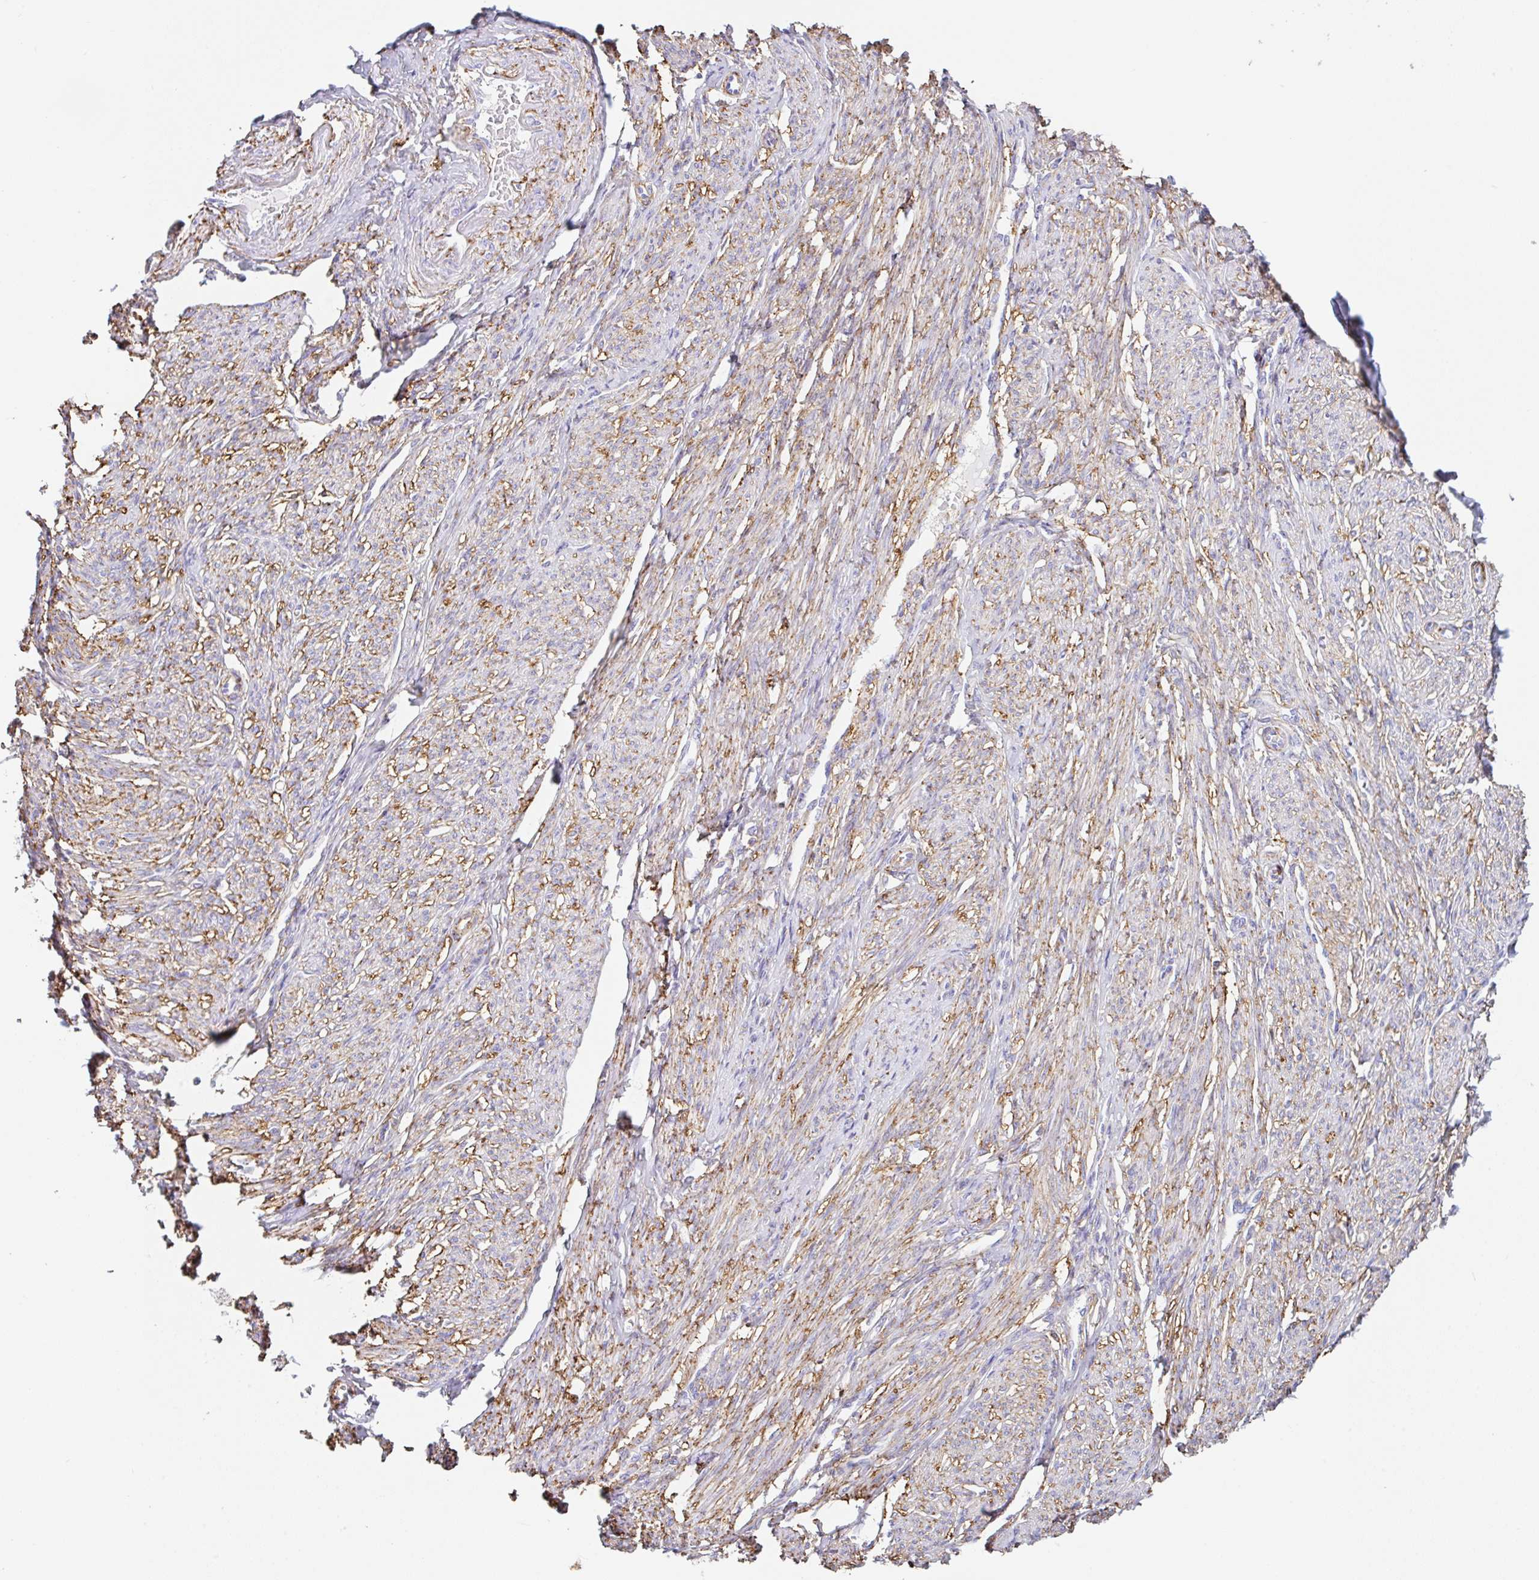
{"staining": {"intensity": "moderate", "quantity": "25%-75%", "location": "cytoplasmic/membranous"}, "tissue": "smooth muscle", "cell_type": "Smooth muscle cells", "image_type": "normal", "snomed": [{"axis": "morphology", "description": "Normal tissue, NOS"}, {"axis": "topography", "description": "Smooth muscle"}], "caption": "Immunohistochemistry (DAB (3,3'-diaminobenzidine)) staining of benign human smooth muscle reveals moderate cytoplasmic/membranous protein expression in approximately 25%-75% of smooth muscle cells.", "gene": "MTTP", "patient": {"sex": "female", "age": 65}}